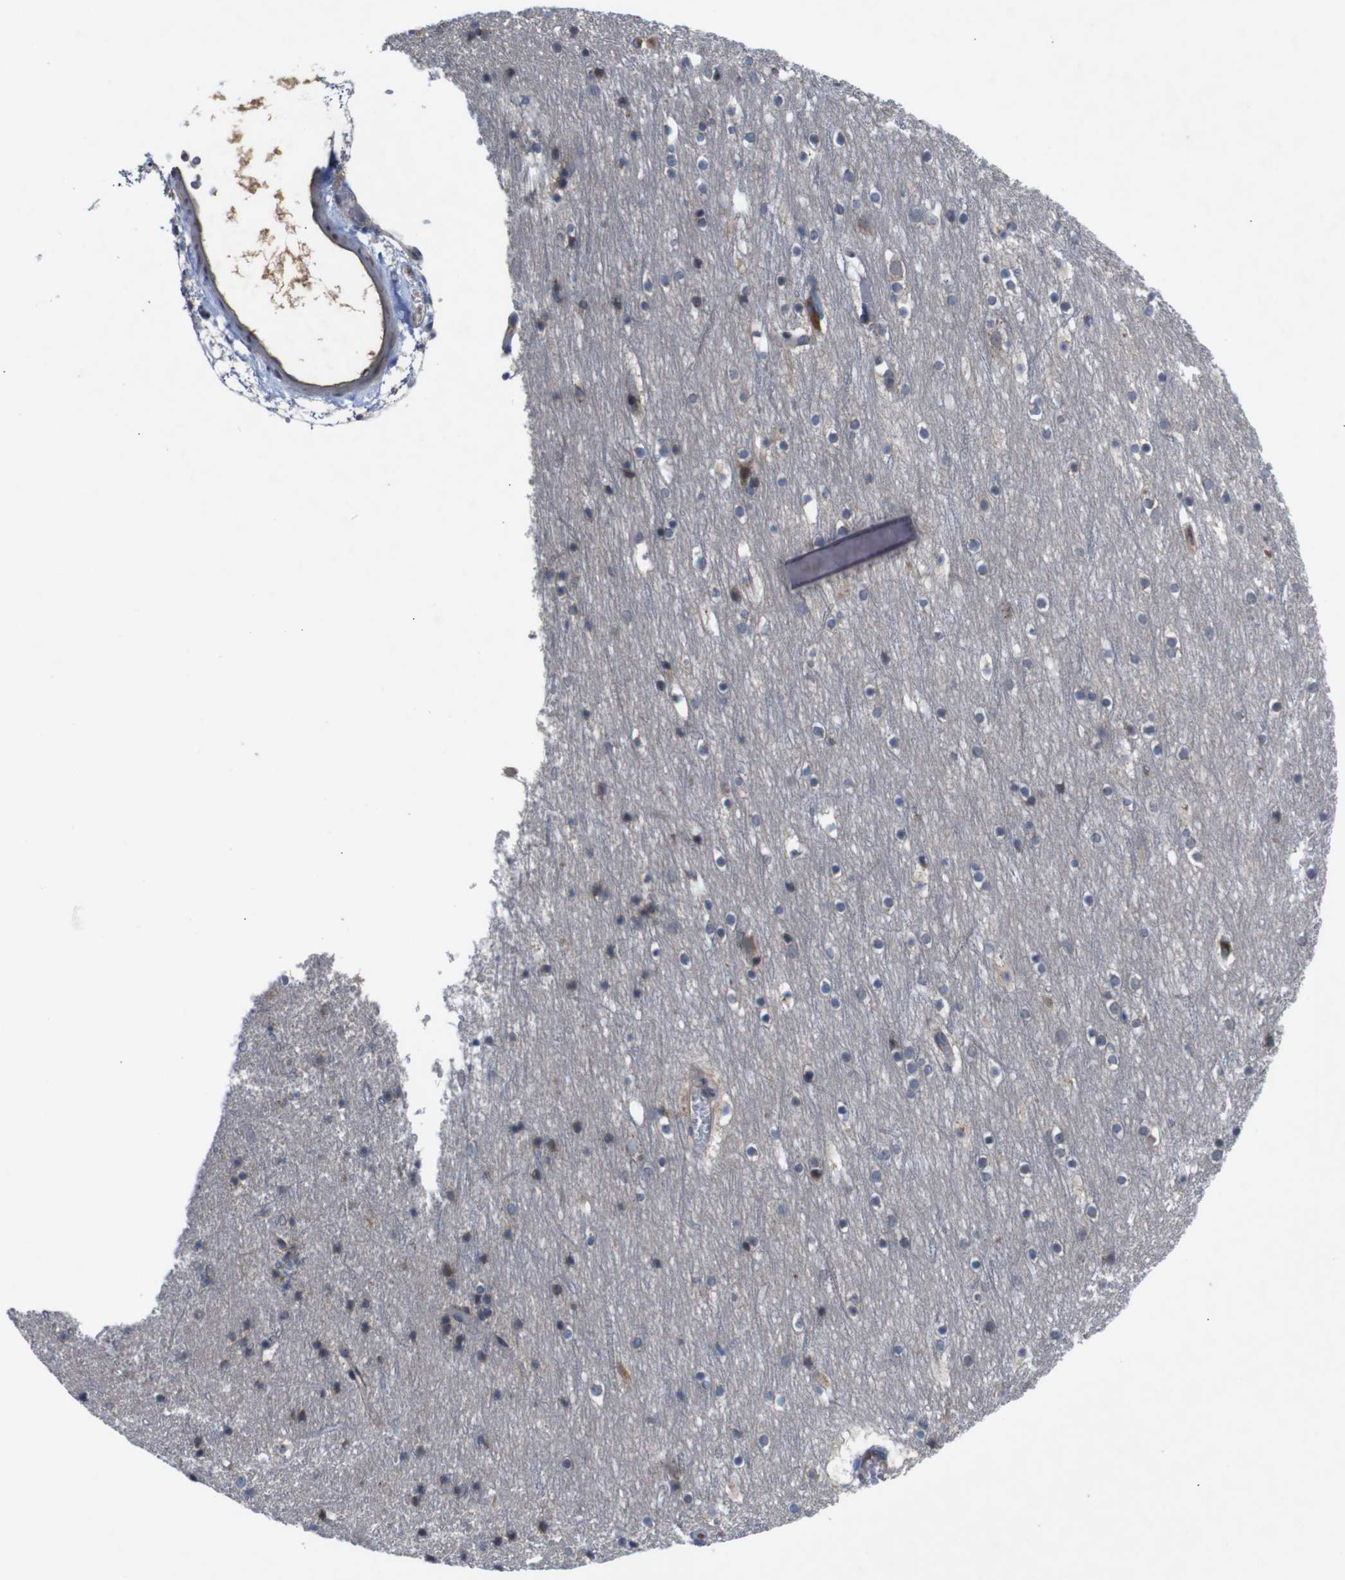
{"staining": {"intensity": "negative", "quantity": "none", "location": "none"}, "tissue": "cerebral cortex", "cell_type": "Endothelial cells", "image_type": "normal", "snomed": [{"axis": "morphology", "description": "Normal tissue, NOS"}, {"axis": "topography", "description": "Cerebral cortex"}], "caption": "Cerebral cortex stained for a protein using immunohistochemistry (IHC) demonstrates no expression endothelial cells.", "gene": "PTPN1", "patient": {"sex": "male", "age": 45}}